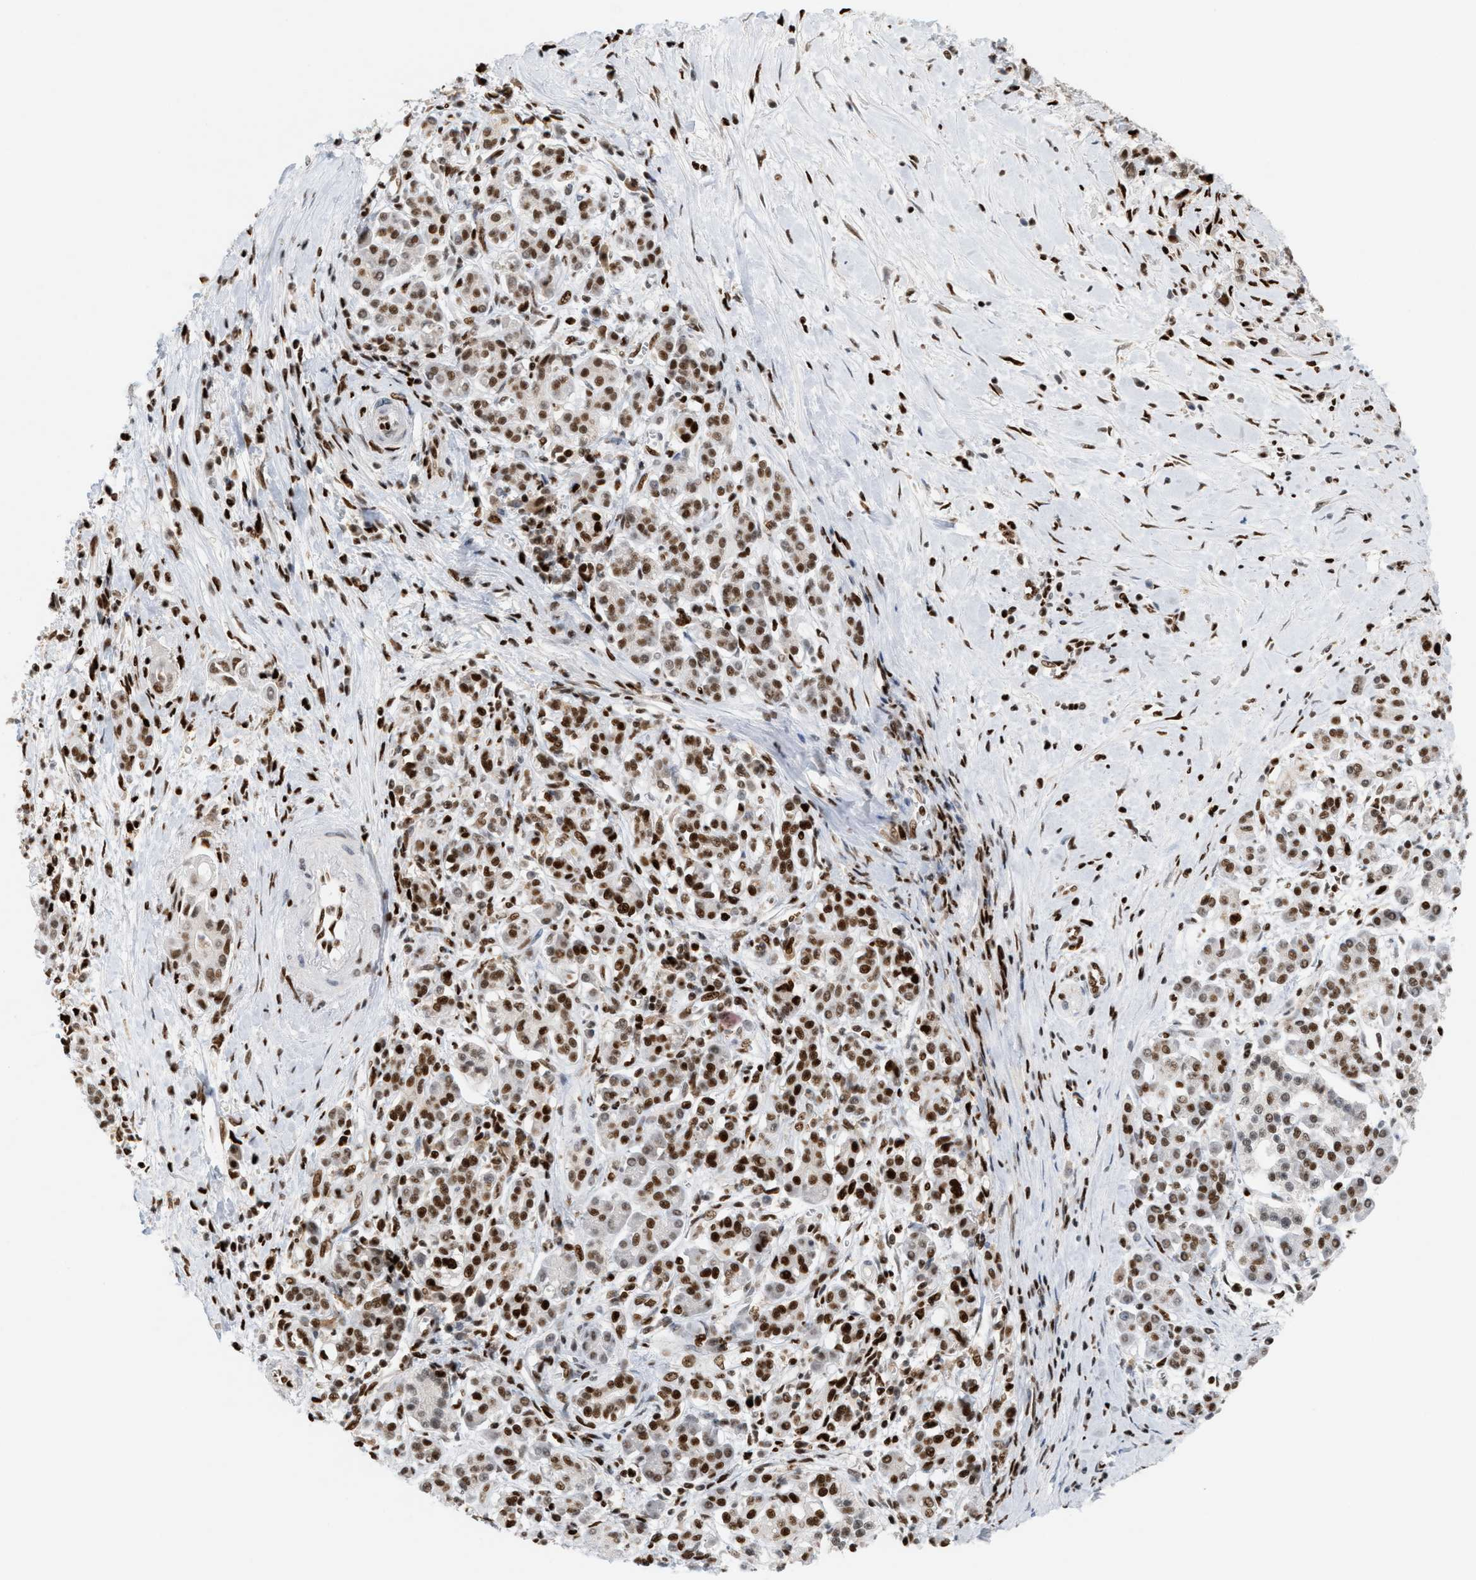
{"staining": {"intensity": "strong", "quantity": ">75%", "location": "nuclear"}, "tissue": "pancreatic cancer", "cell_type": "Tumor cells", "image_type": "cancer", "snomed": [{"axis": "morphology", "description": "Adenocarcinoma, NOS"}, {"axis": "topography", "description": "Pancreas"}], "caption": "Pancreatic cancer stained with a brown dye reveals strong nuclear positive staining in about >75% of tumor cells.", "gene": "RNASEK-C17orf49", "patient": {"sex": "male", "age": 58}}